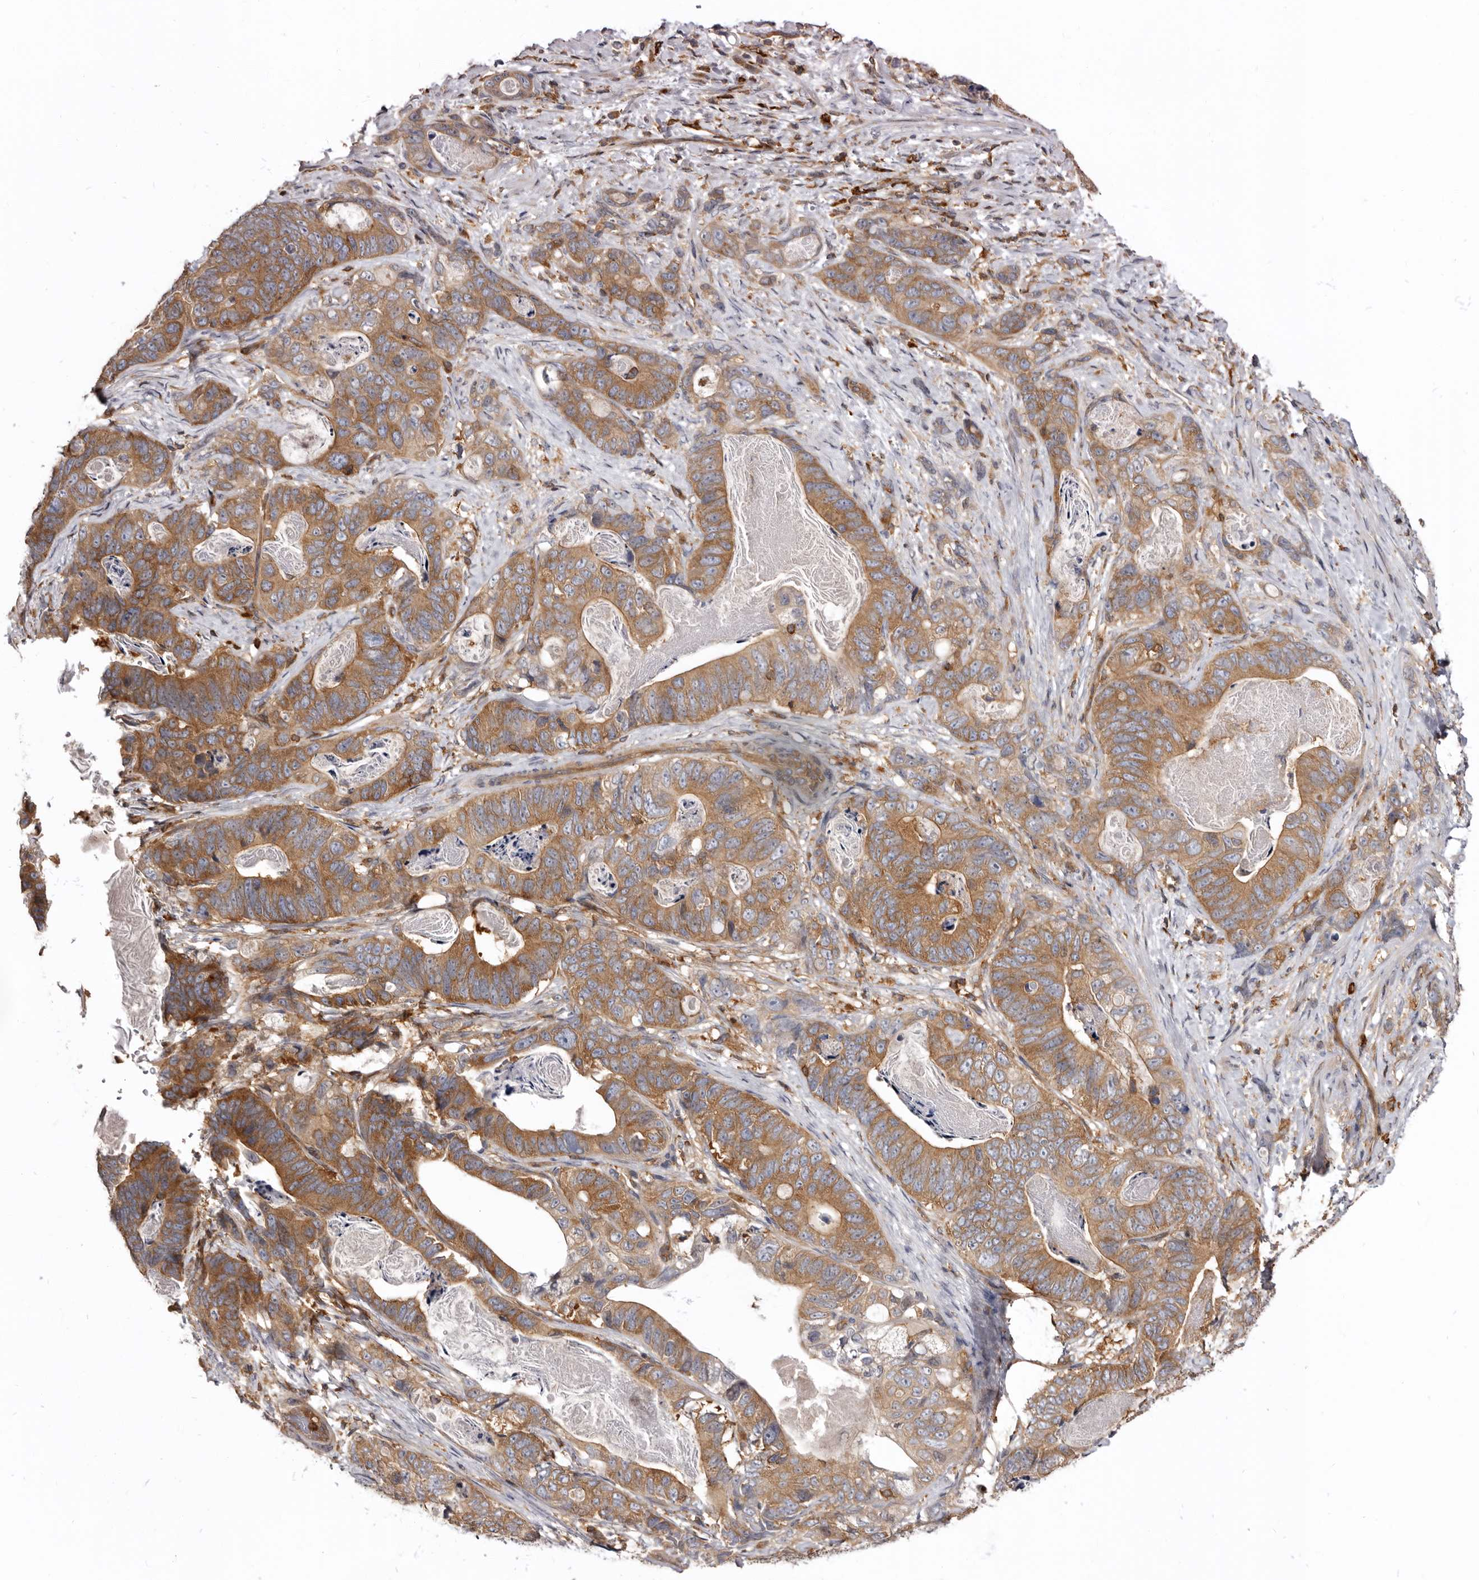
{"staining": {"intensity": "moderate", "quantity": ">75%", "location": "cytoplasmic/membranous"}, "tissue": "stomach cancer", "cell_type": "Tumor cells", "image_type": "cancer", "snomed": [{"axis": "morphology", "description": "Normal tissue, NOS"}, {"axis": "morphology", "description": "Adenocarcinoma, NOS"}, {"axis": "topography", "description": "Stomach"}], "caption": "Immunohistochemical staining of stomach adenocarcinoma shows medium levels of moderate cytoplasmic/membranous protein staining in approximately >75% of tumor cells.", "gene": "CBL", "patient": {"sex": "female", "age": 89}}